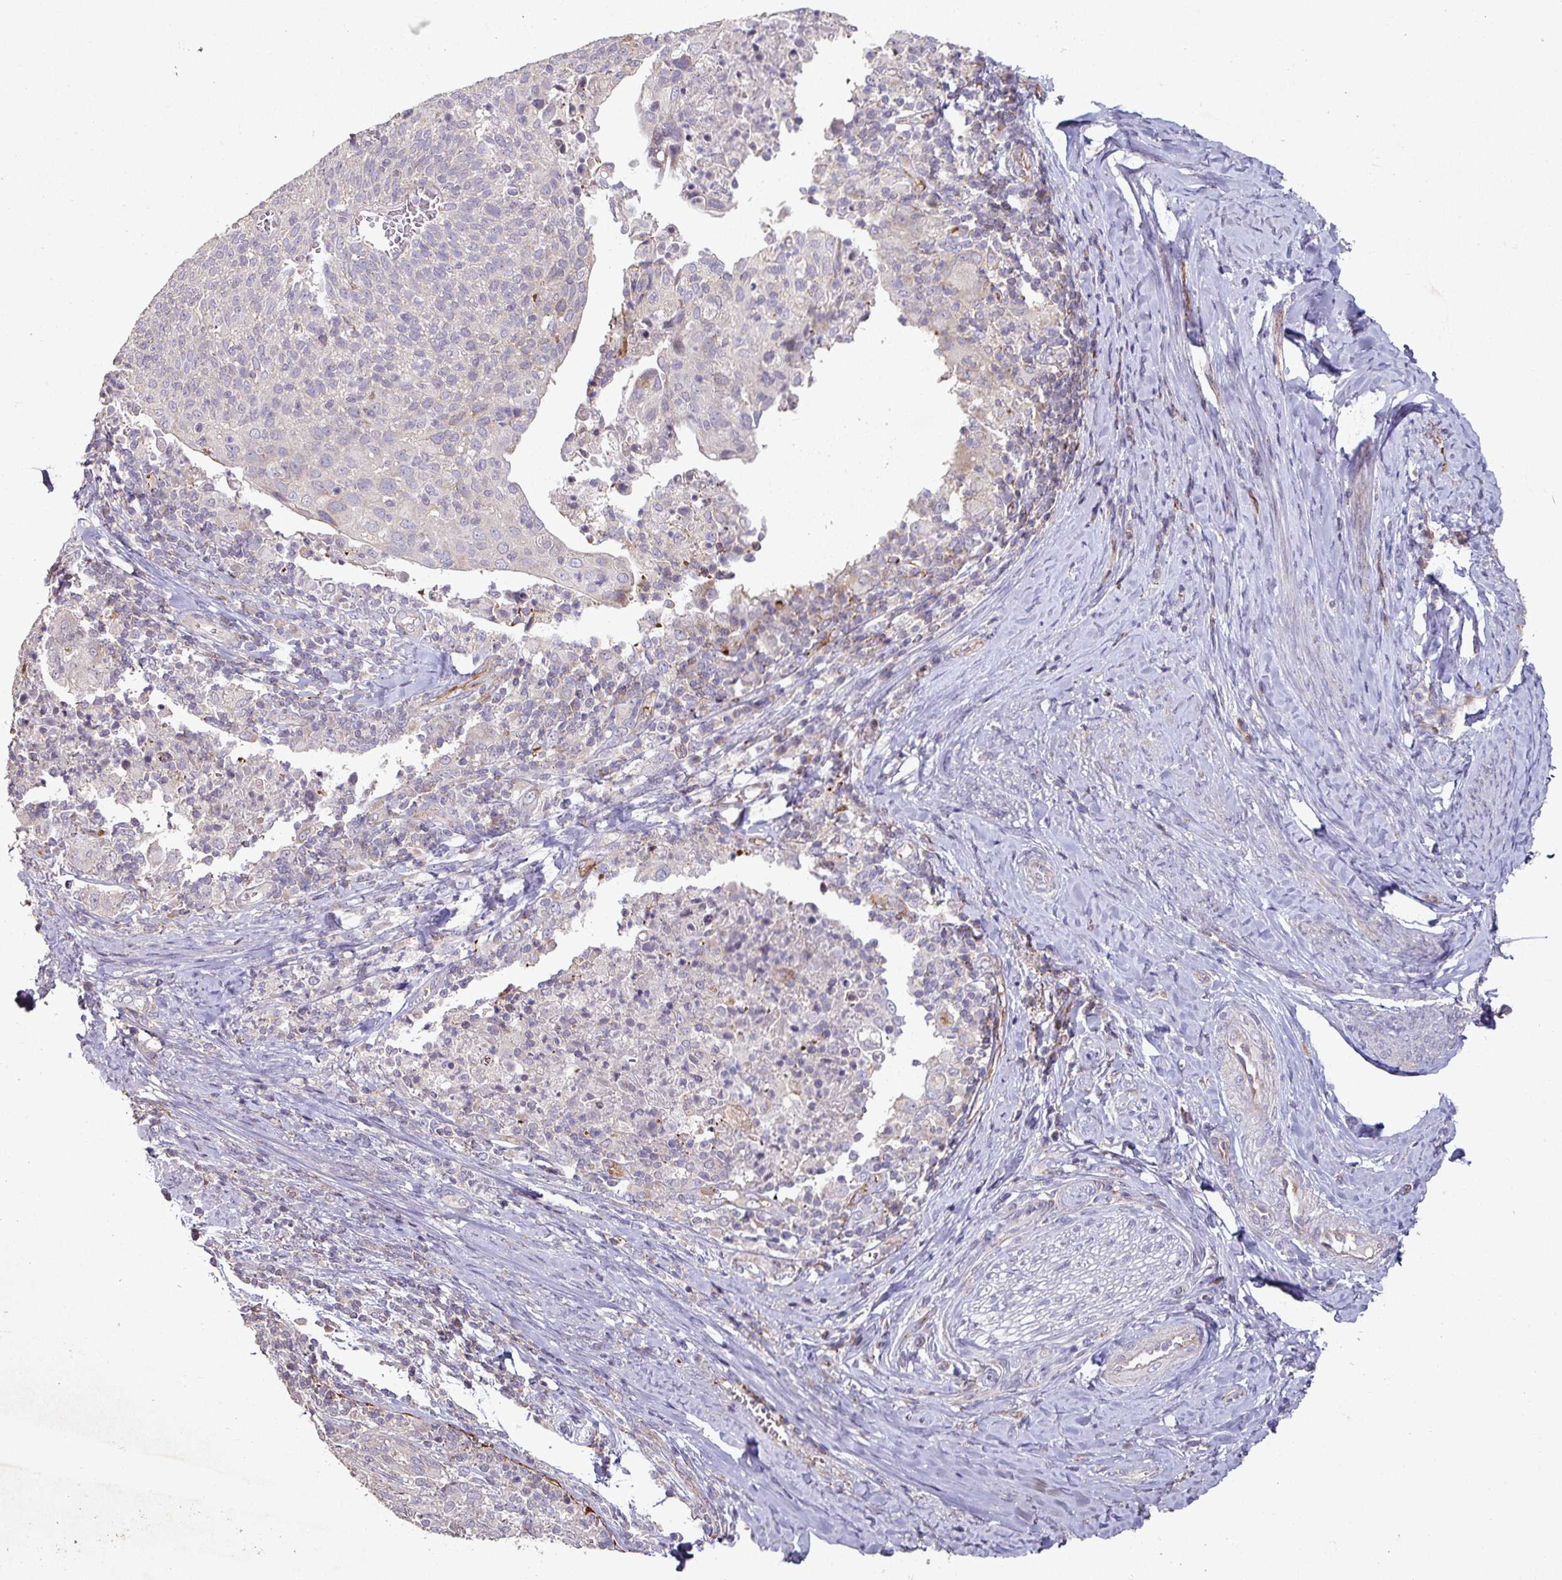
{"staining": {"intensity": "negative", "quantity": "none", "location": "none"}, "tissue": "cervical cancer", "cell_type": "Tumor cells", "image_type": "cancer", "snomed": [{"axis": "morphology", "description": "Squamous cell carcinoma, NOS"}, {"axis": "topography", "description": "Cervix"}], "caption": "Human cervical cancer (squamous cell carcinoma) stained for a protein using immunohistochemistry displays no expression in tumor cells.", "gene": "RPL23A", "patient": {"sex": "female", "age": 52}}